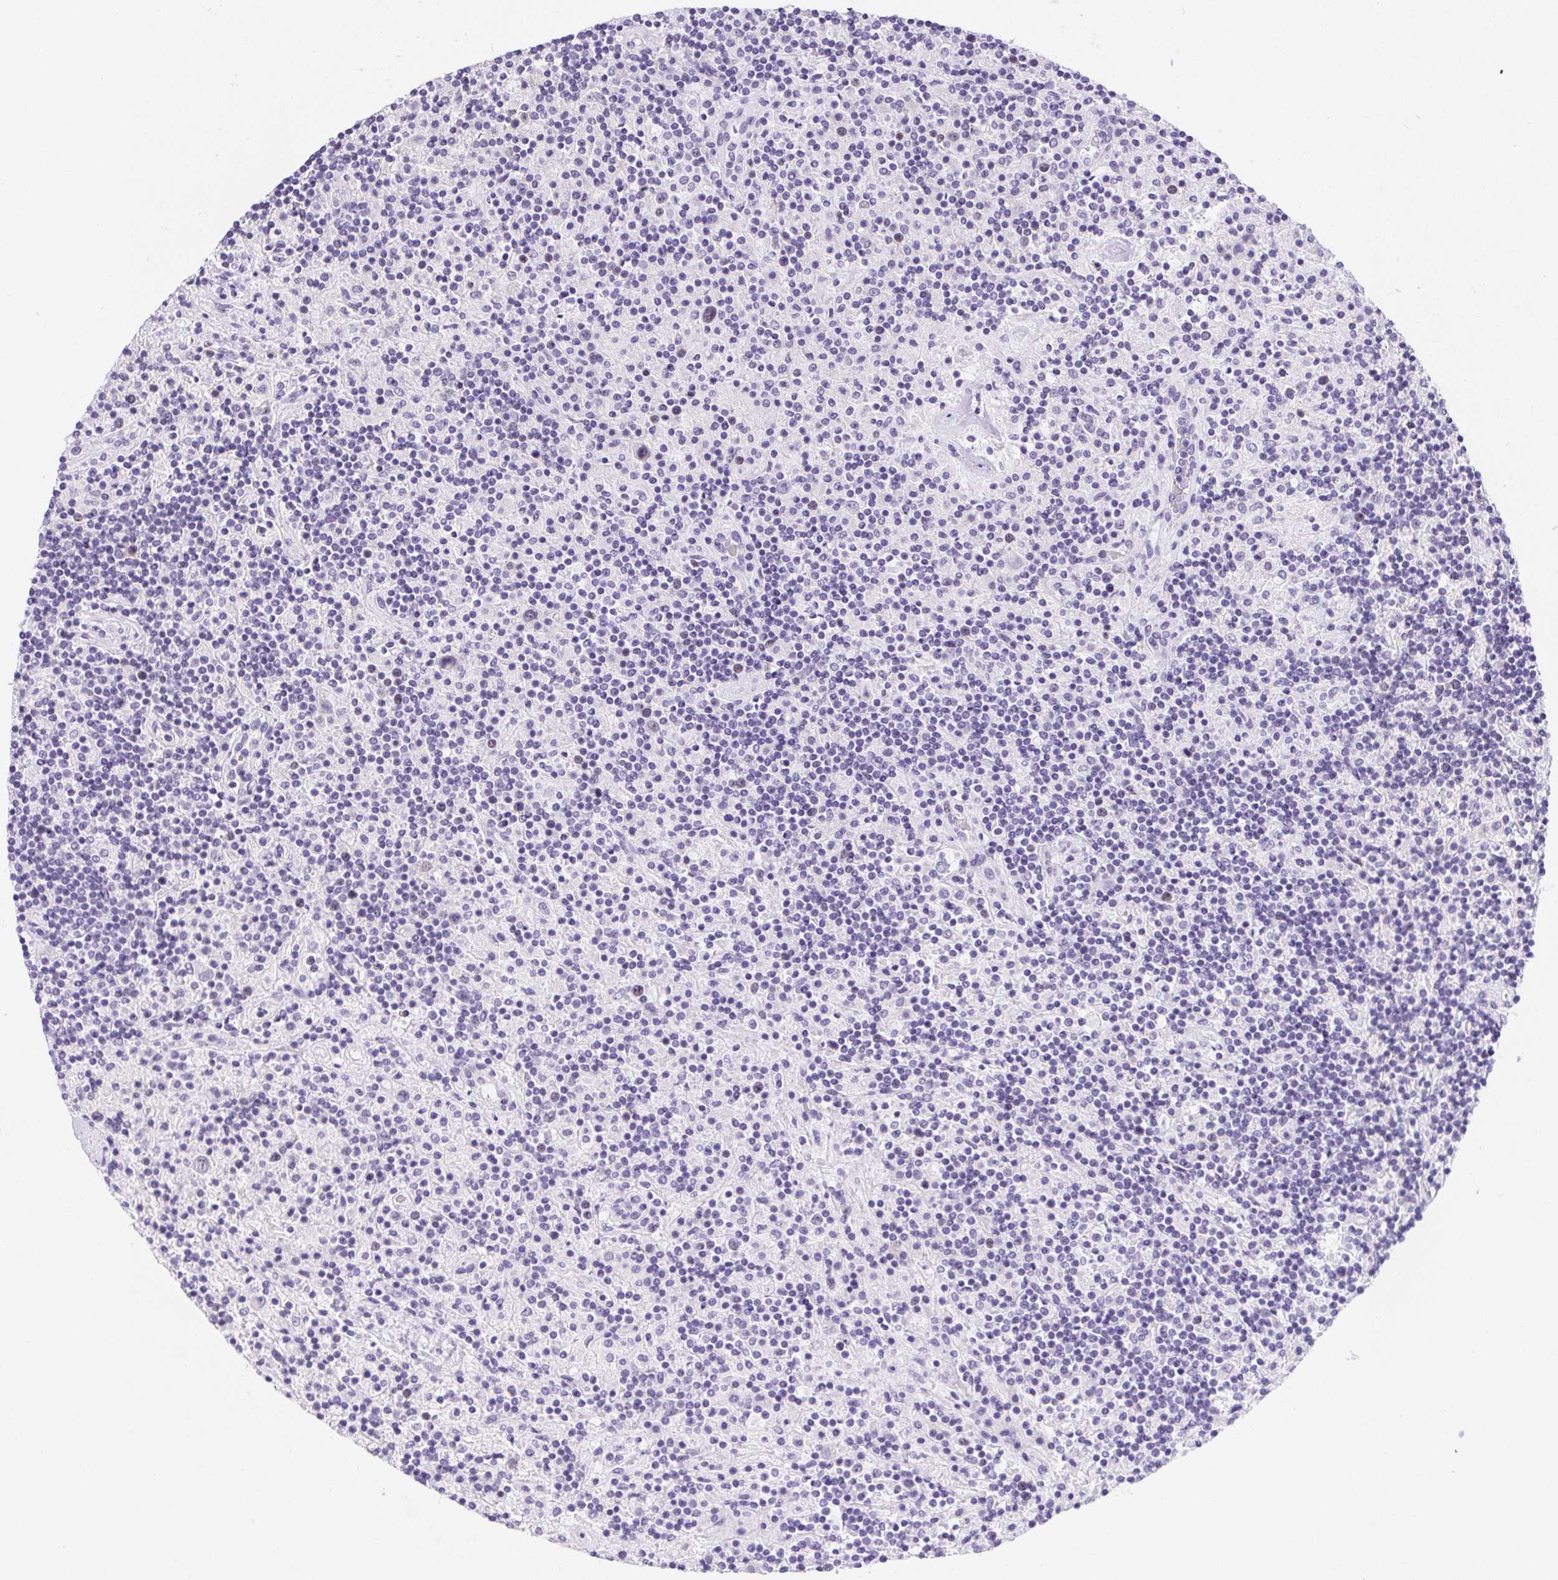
{"staining": {"intensity": "negative", "quantity": "none", "location": "none"}, "tissue": "lymphoma", "cell_type": "Tumor cells", "image_type": "cancer", "snomed": [{"axis": "morphology", "description": "Hodgkin's disease, NOS"}, {"axis": "topography", "description": "Lymph node"}], "caption": "IHC image of human Hodgkin's disease stained for a protein (brown), which demonstrates no staining in tumor cells.", "gene": "HELLS", "patient": {"sex": "male", "age": 70}}